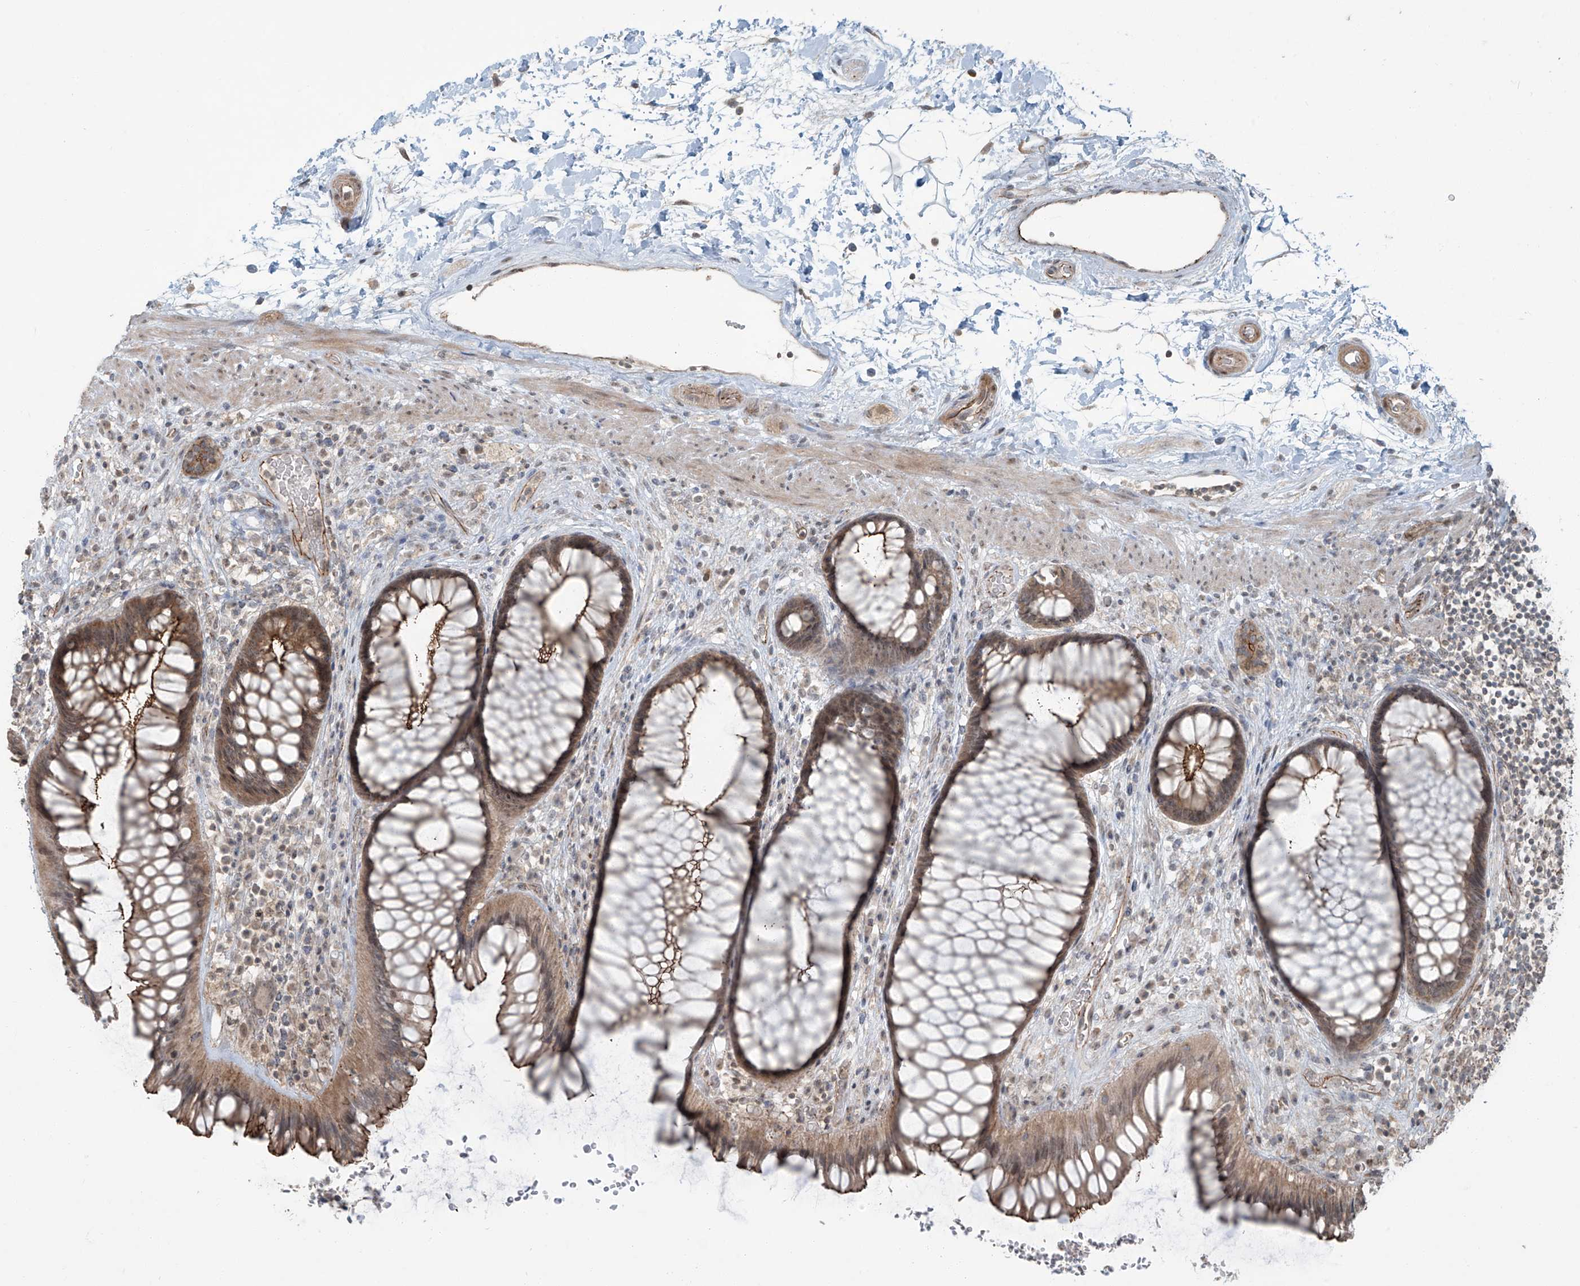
{"staining": {"intensity": "moderate", "quantity": ">75%", "location": "cytoplasmic/membranous"}, "tissue": "rectum", "cell_type": "Glandular cells", "image_type": "normal", "snomed": [{"axis": "morphology", "description": "Normal tissue, NOS"}, {"axis": "topography", "description": "Rectum"}], "caption": "Protein expression analysis of benign human rectum reveals moderate cytoplasmic/membranous expression in approximately >75% of glandular cells. (DAB IHC with brightfield microscopy, high magnification).", "gene": "ZNF16", "patient": {"sex": "male", "age": 51}}